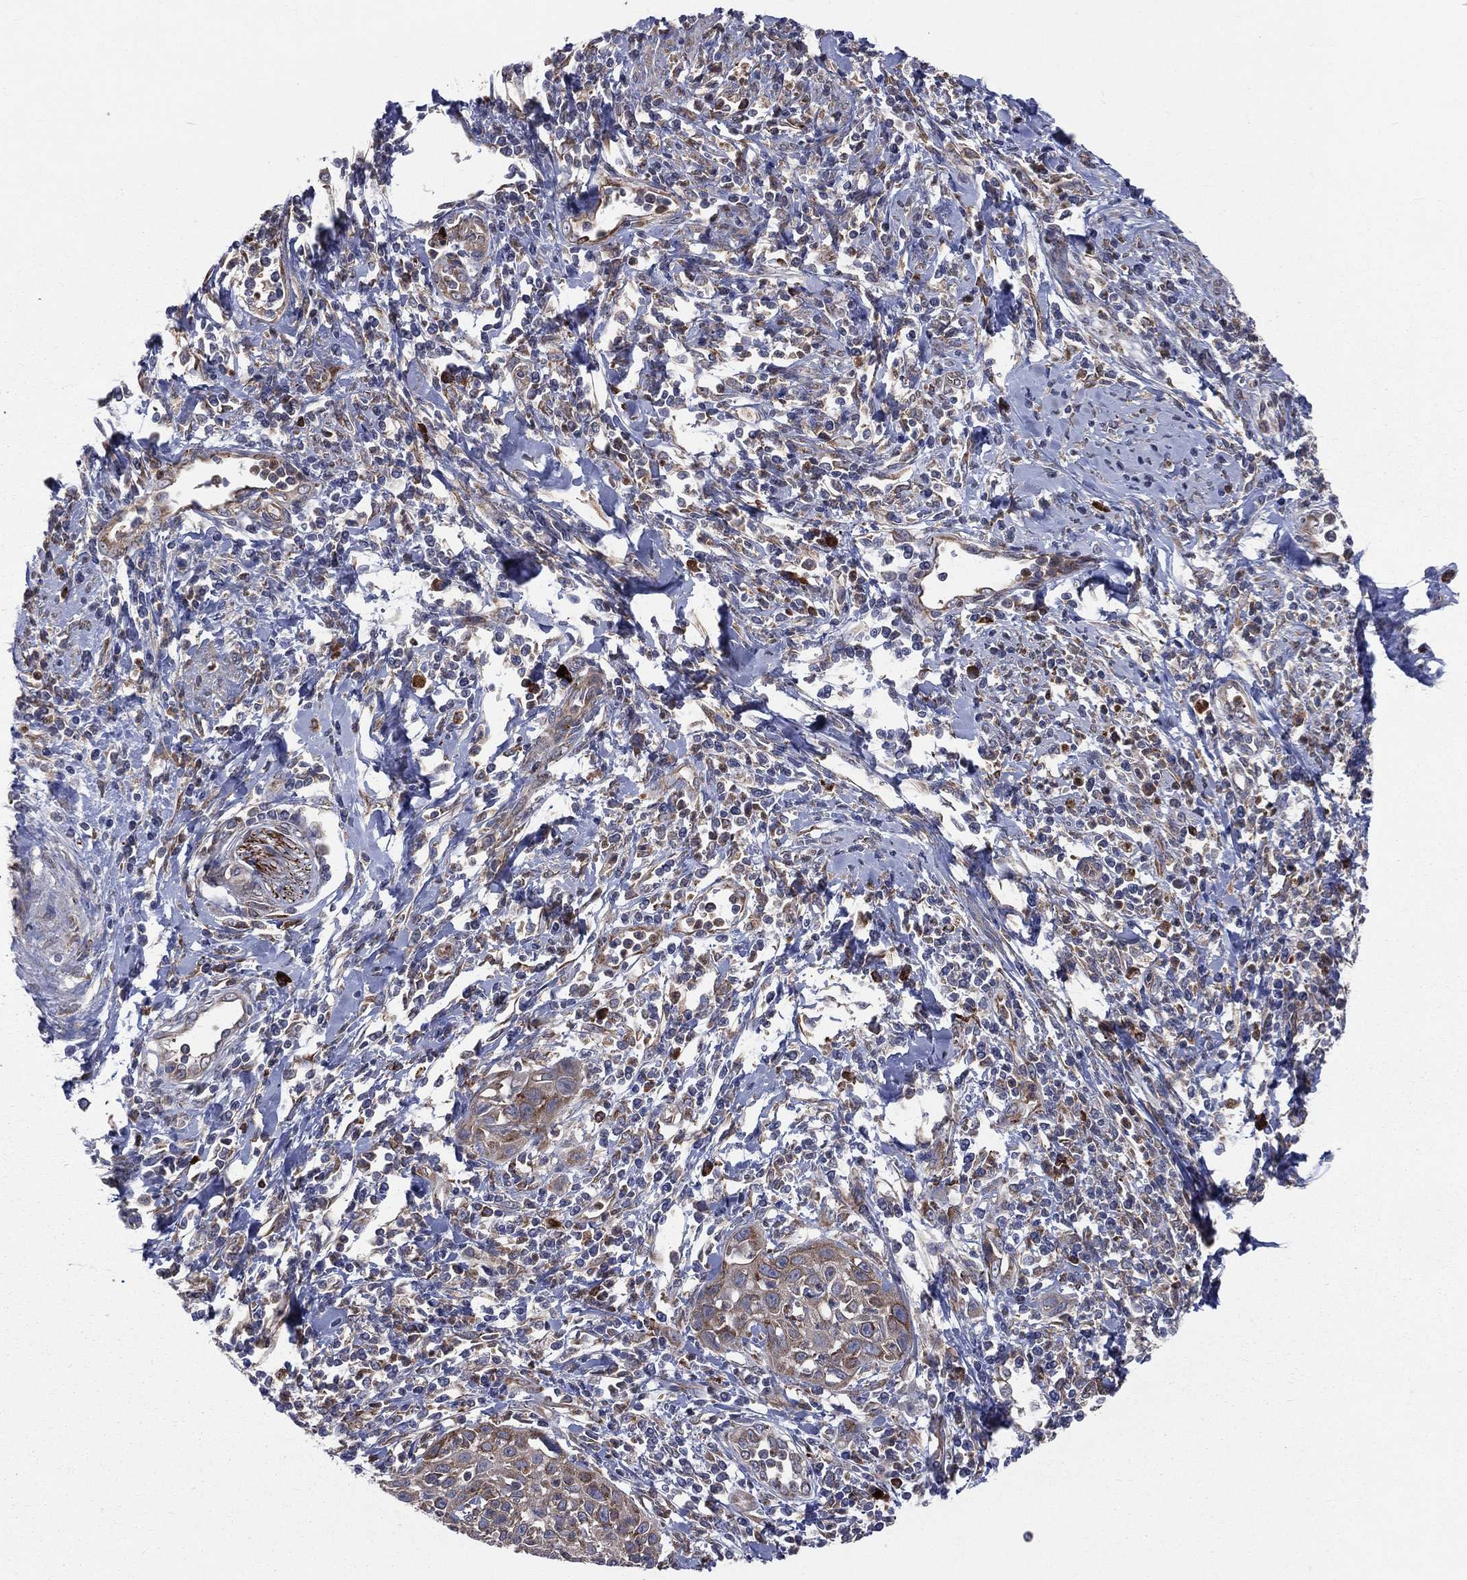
{"staining": {"intensity": "moderate", "quantity": "<25%", "location": "cytoplasmic/membranous"}, "tissue": "cervical cancer", "cell_type": "Tumor cells", "image_type": "cancer", "snomed": [{"axis": "morphology", "description": "Squamous cell carcinoma, NOS"}, {"axis": "topography", "description": "Cervix"}], "caption": "This is an image of immunohistochemistry (IHC) staining of squamous cell carcinoma (cervical), which shows moderate staining in the cytoplasmic/membranous of tumor cells.", "gene": "CCDC159", "patient": {"sex": "female", "age": 26}}